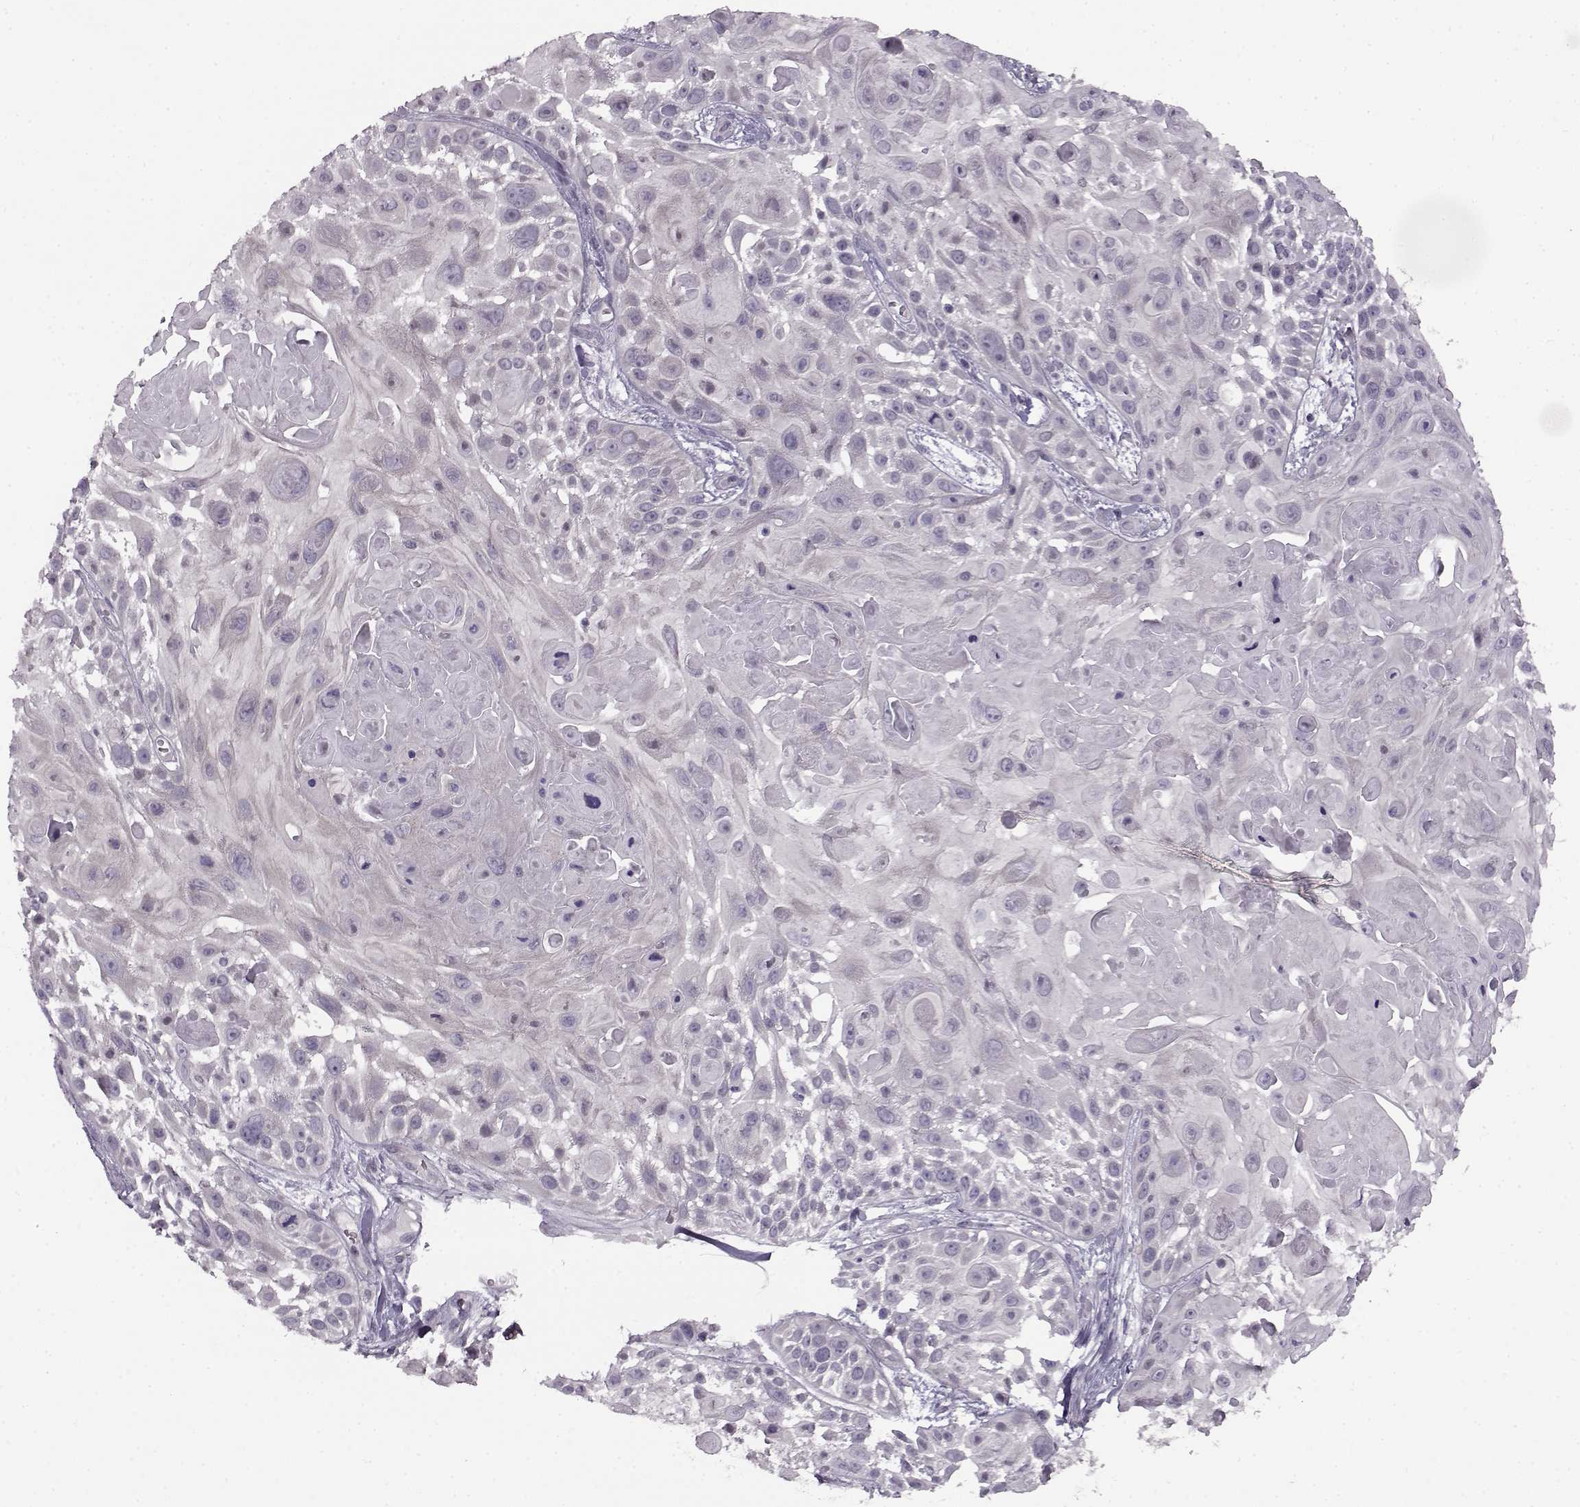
{"staining": {"intensity": "negative", "quantity": "none", "location": "none"}, "tissue": "skin cancer", "cell_type": "Tumor cells", "image_type": "cancer", "snomed": [{"axis": "morphology", "description": "Squamous cell carcinoma, NOS"}, {"axis": "topography", "description": "Skin"}, {"axis": "topography", "description": "Anal"}], "caption": "Immunohistochemical staining of skin cancer exhibits no significant staining in tumor cells.", "gene": "RP1L1", "patient": {"sex": "female", "age": 75}}